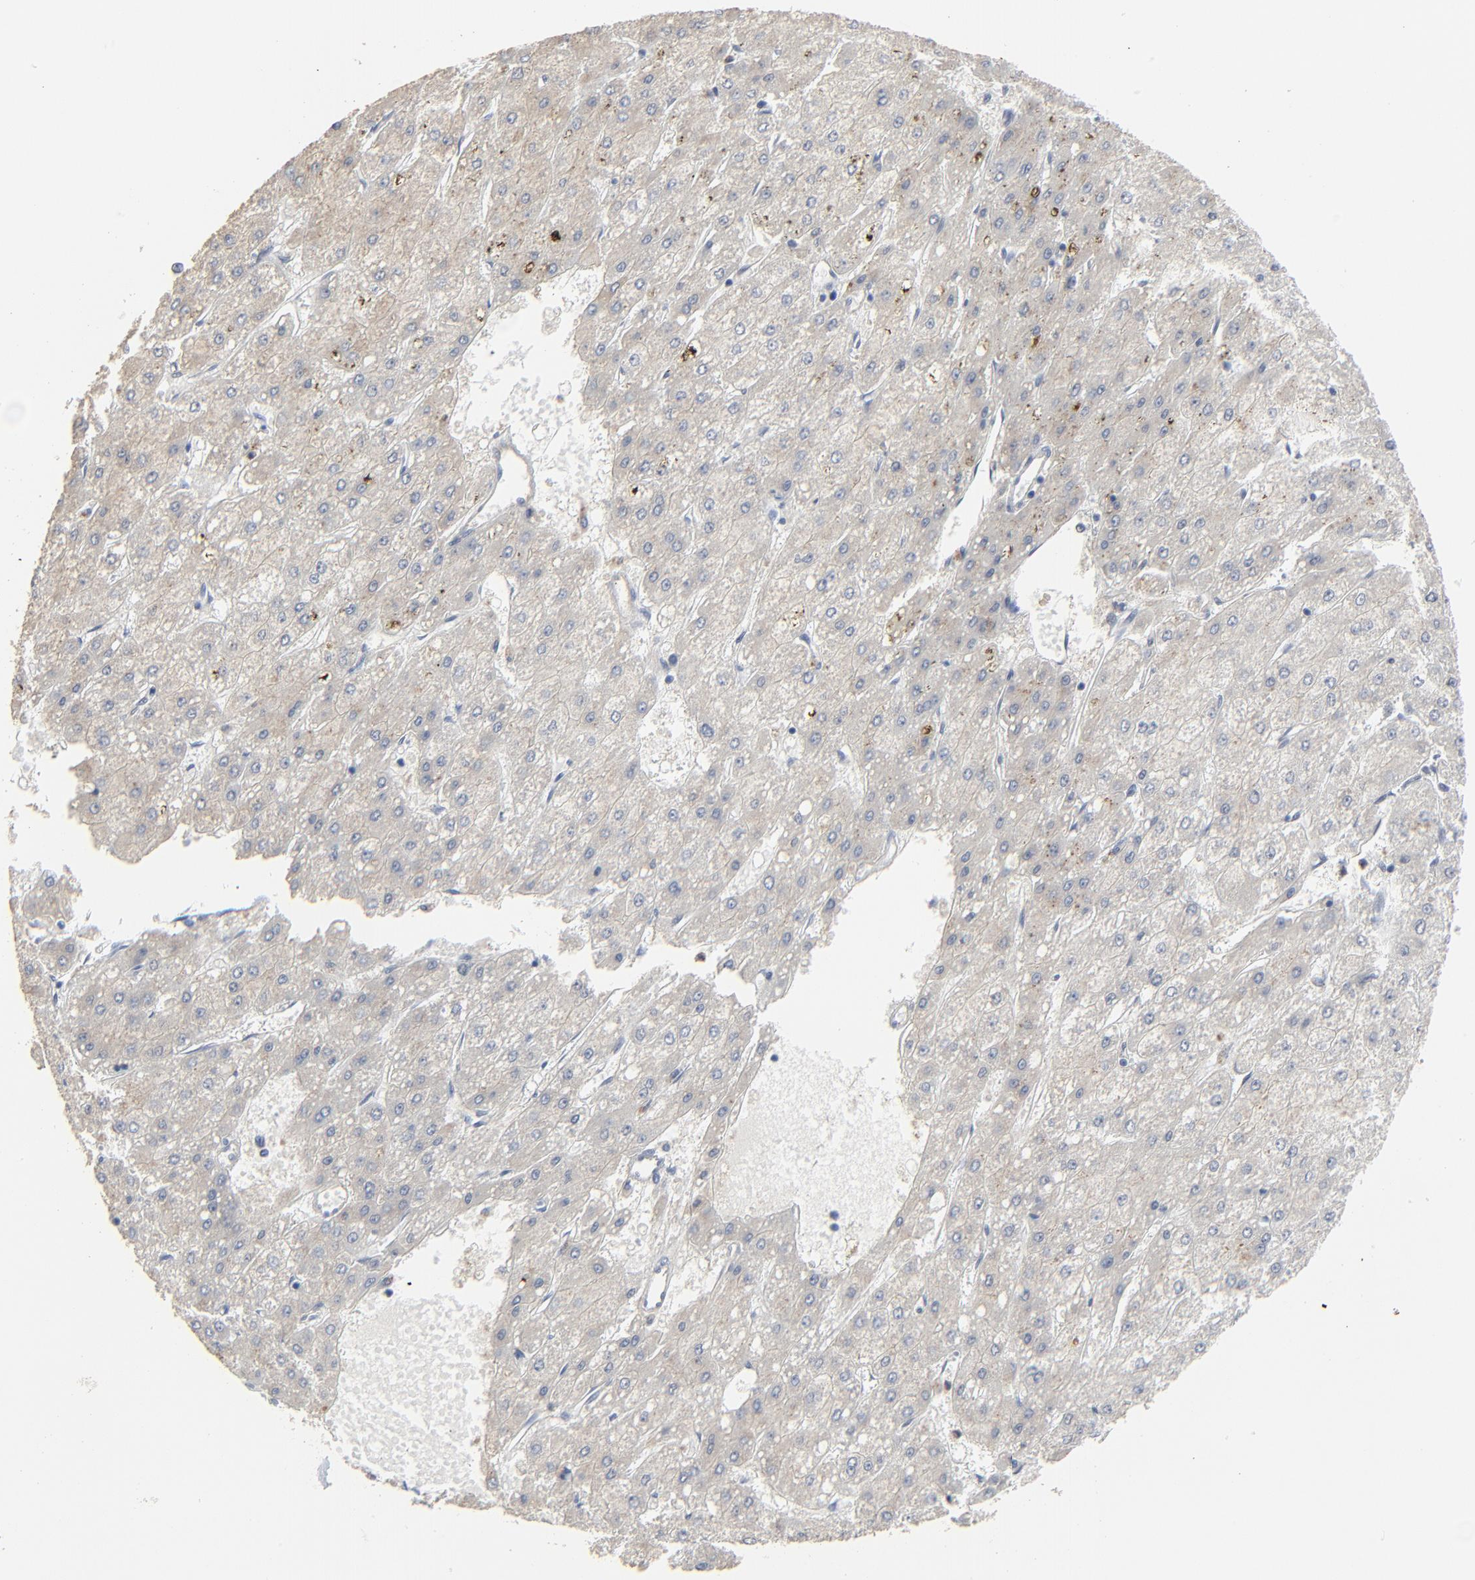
{"staining": {"intensity": "weak", "quantity": ">75%", "location": "cytoplasmic/membranous"}, "tissue": "liver cancer", "cell_type": "Tumor cells", "image_type": "cancer", "snomed": [{"axis": "morphology", "description": "Carcinoma, Hepatocellular, NOS"}, {"axis": "topography", "description": "Liver"}], "caption": "Protein analysis of liver cancer tissue displays weak cytoplasmic/membranous staining in approximately >75% of tumor cells.", "gene": "BIRC3", "patient": {"sex": "female", "age": 52}}